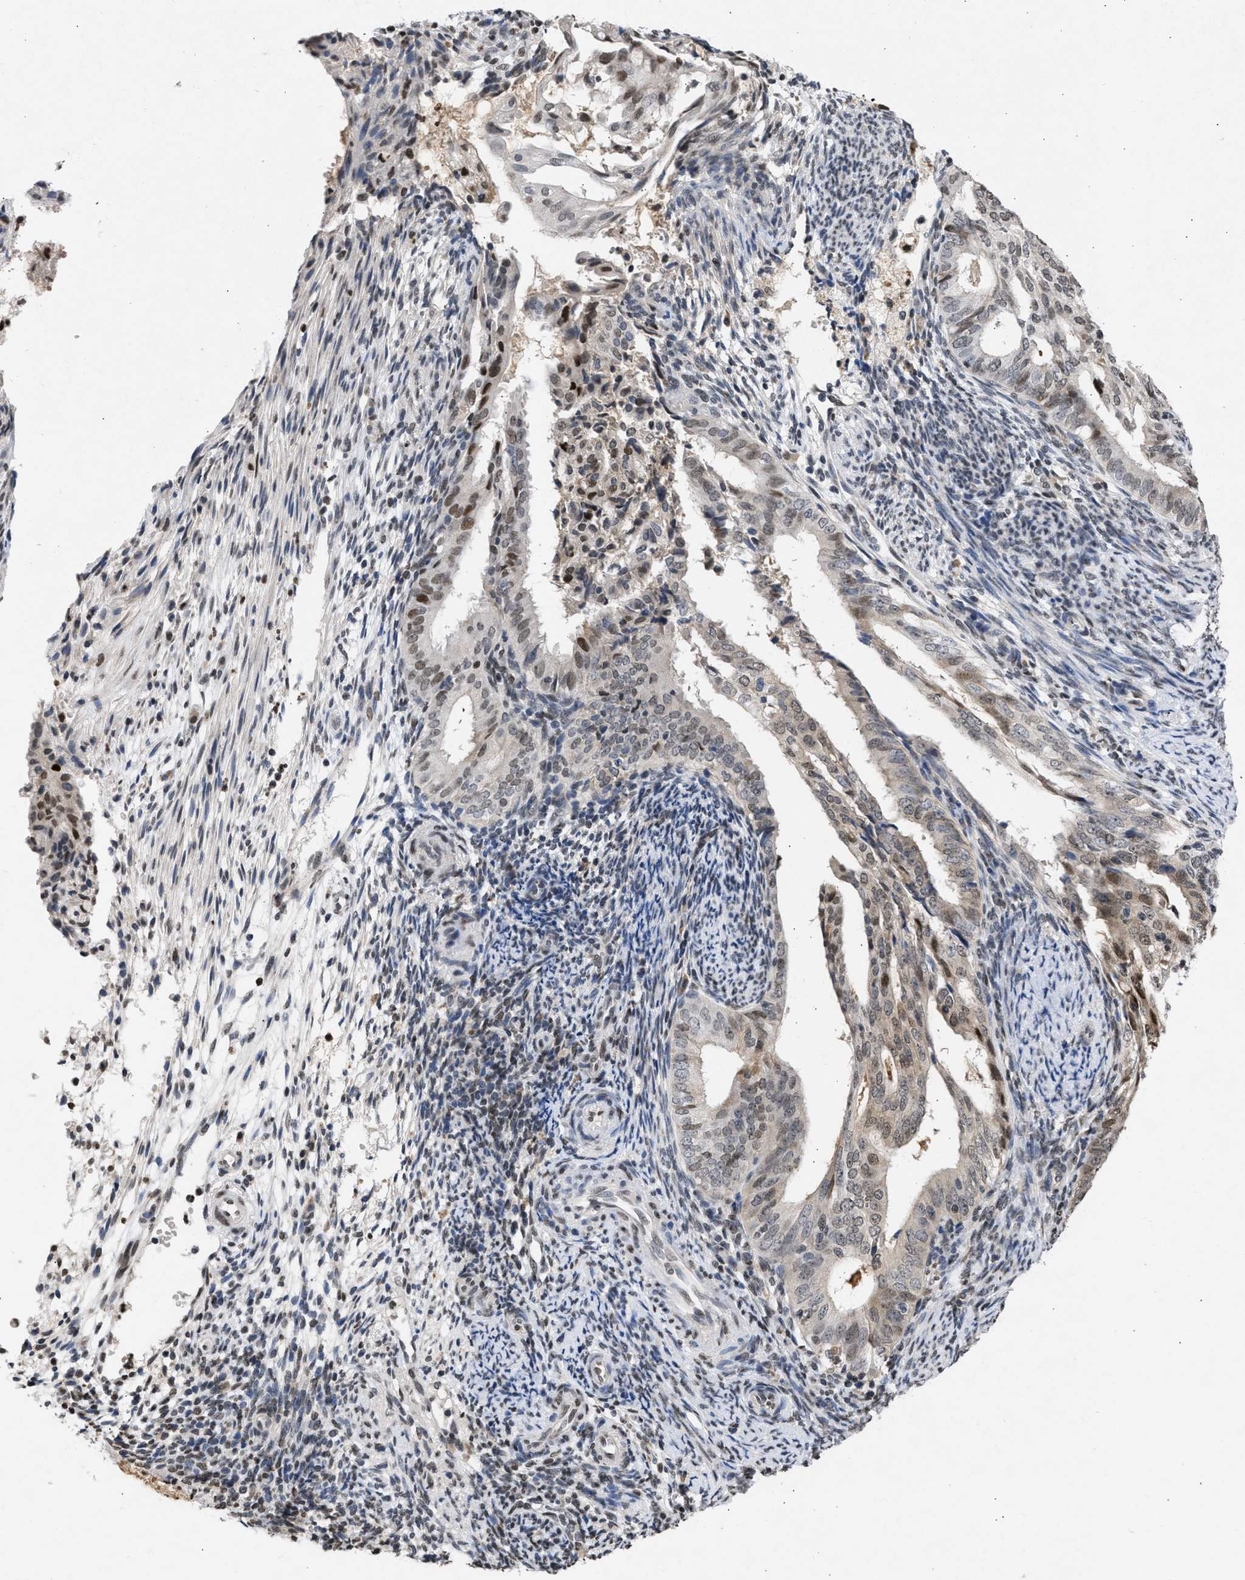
{"staining": {"intensity": "moderate", "quantity": "25%-75%", "location": "nuclear"}, "tissue": "endometrial cancer", "cell_type": "Tumor cells", "image_type": "cancer", "snomed": [{"axis": "morphology", "description": "Adenocarcinoma, NOS"}, {"axis": "topography", "description": "Endometrium"}], "caption": "Protein expression by immunohistochemistry (IHC) displays moderate nuclear expression in about 25%-75% of tumor cells in endometrial adenocarcinoma.", "gene": "NUP35", "patient": {"sex": "female", "age": 58}}